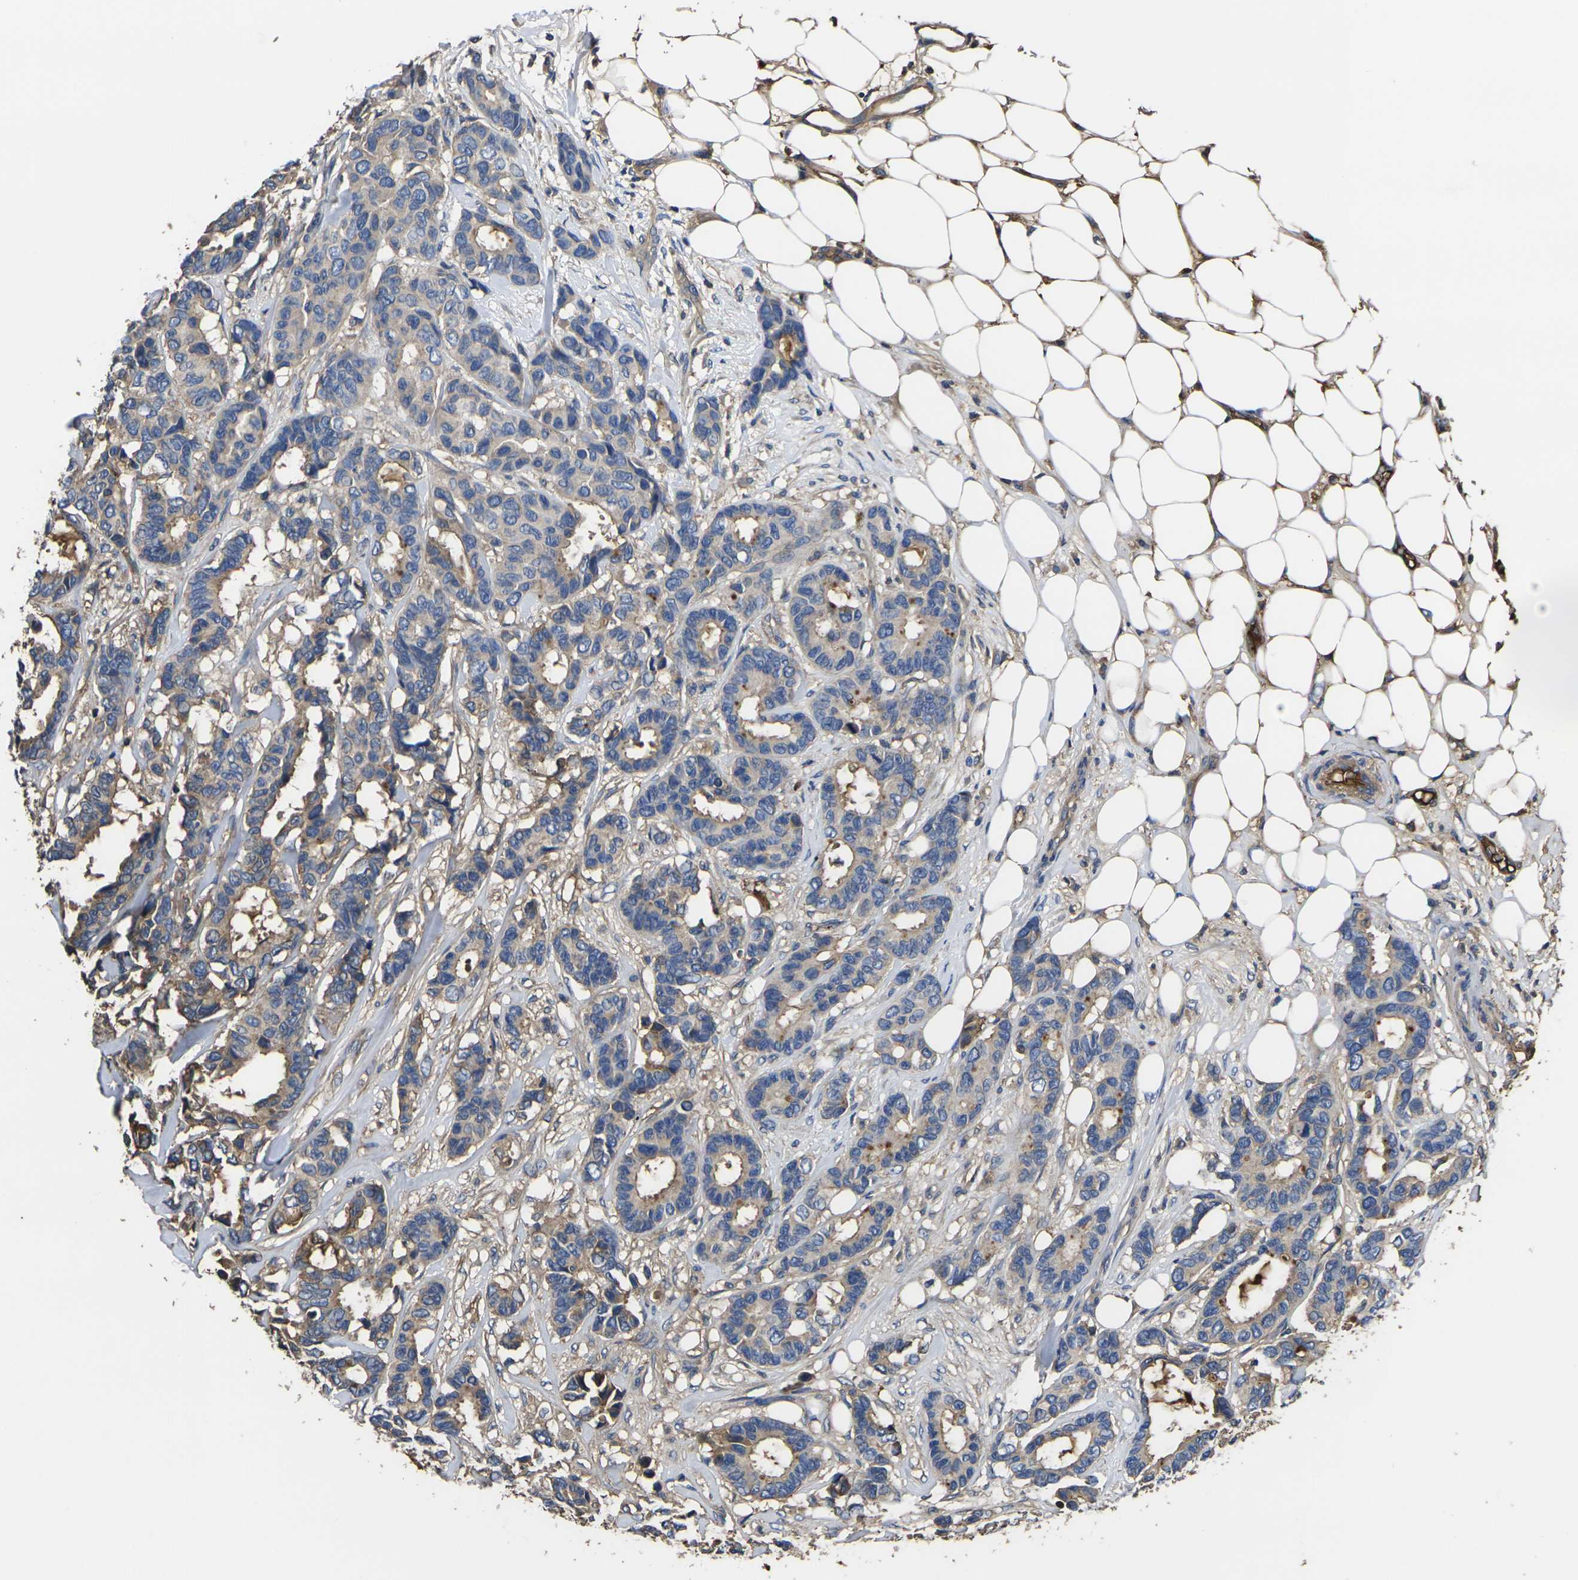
{"staining": {"intensity": "moderate", "quantity": "25%-75%", "location": "cytoplasmic/membranous"}, "tissue": "breast cancer", "cell_type": "Tumor cells", "image_type": "cancer", "snomed": [{"axis": "morphology", "description": "Duct carcinoma"}, {"axis": "topography", "description": "Breast"}], "caption": "This image displays IHC staining of breast cancer (invasive ductal carcinoma), with medium moderate cytoplasmic/membranous staining in approximately 25%-75% of tumor cells.", "gene": "HSPG2", "patient": {"sex": "female", "age": 87}}